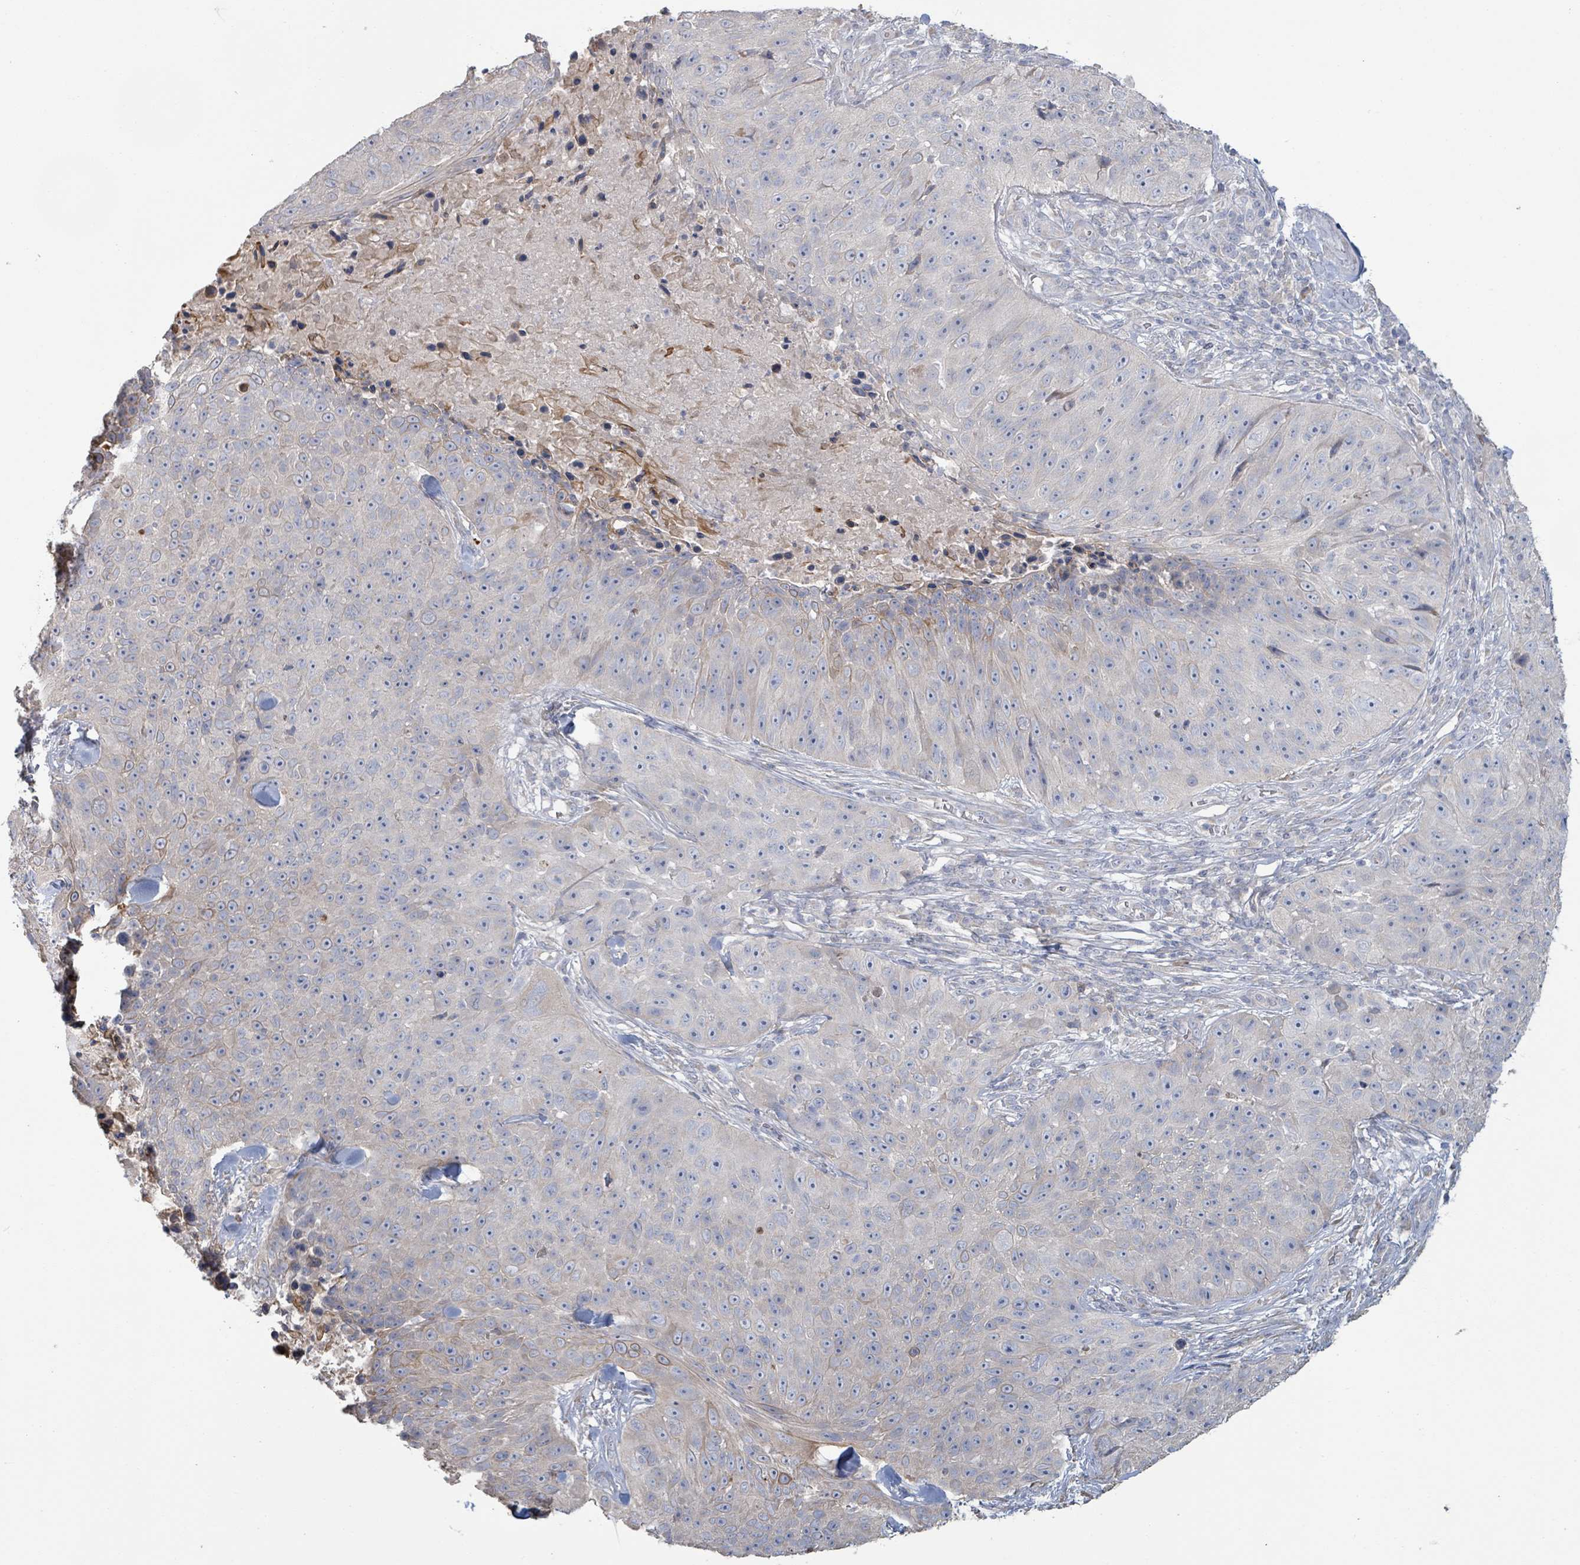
{"staining": {"intensity": "negative", "quantity": "none", "location": "none"}, "tissue": "skin cancer", "cell_type": "Tumor cells", "image_type": "cancer", "snomed": [{"axis": "morphology", "description": "Squamous cell carcinoma, NOS"}, {"axis": "topography", "description": "Skin"}], "caption": "Tumor cells are negative for protein expression in human skin cancer (squamous cell carcinoma).", "gene": "KCNS2", "patient": {"sex": "female", "age": 87}}